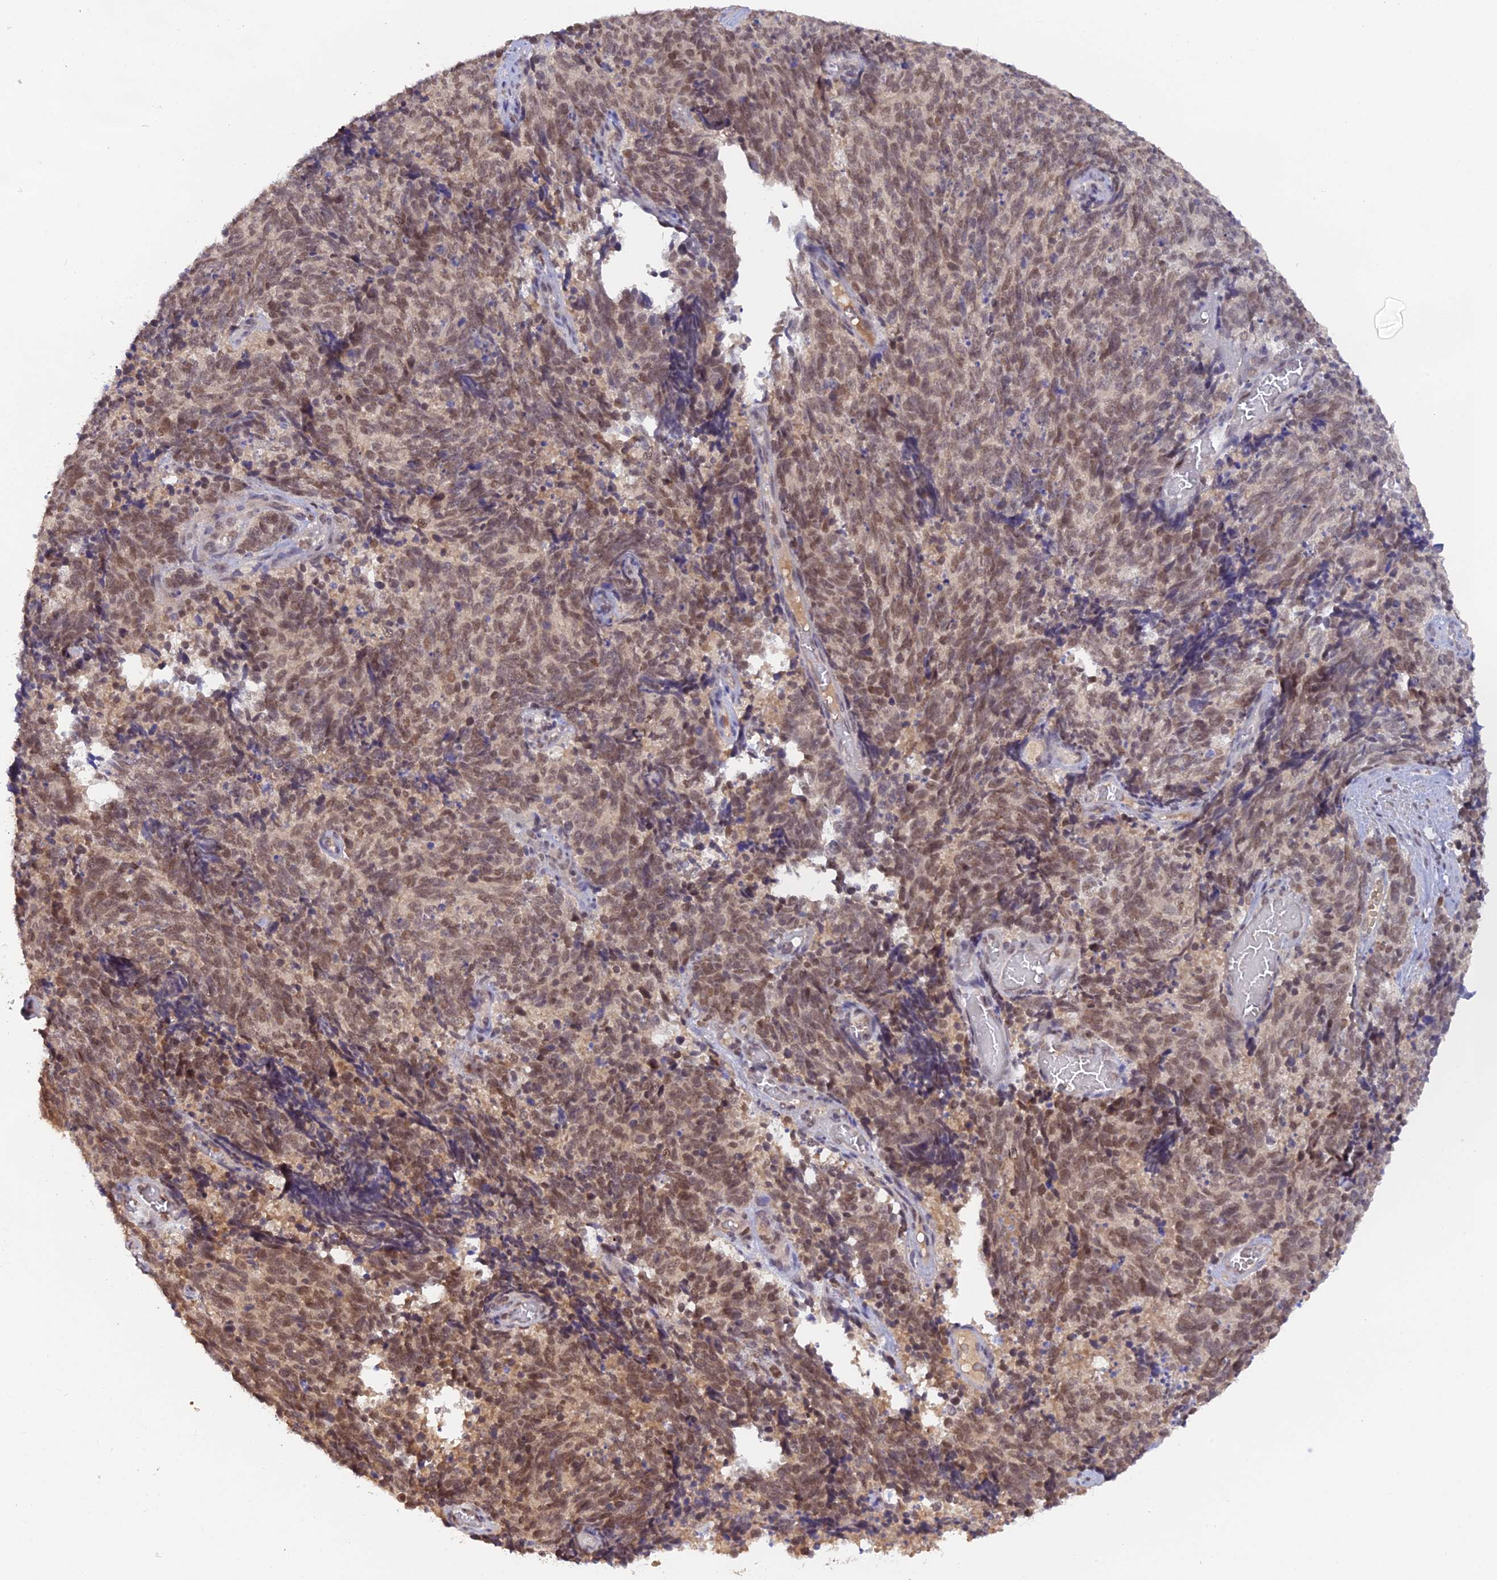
{"staining": {"intensity": "moderate", "quantity": ">75%", "location": "nuclear"}, "tissue": "cervical cancer", "cell_type": "Tumor cells", "image_type": "cancer", "snomed": [{"axis": "morphology", "description": "Squamous cell carcinoma, NOS"}, {"axis": "topography", "description": "Cervix"}], "caption": "Squamous cell carcinoma (cervical) stained for a protein demonstrates moderate nuclear positivity in tumor cells.", "gene": "ZNF436", "patient": {"sex": "female", "age": 29}}